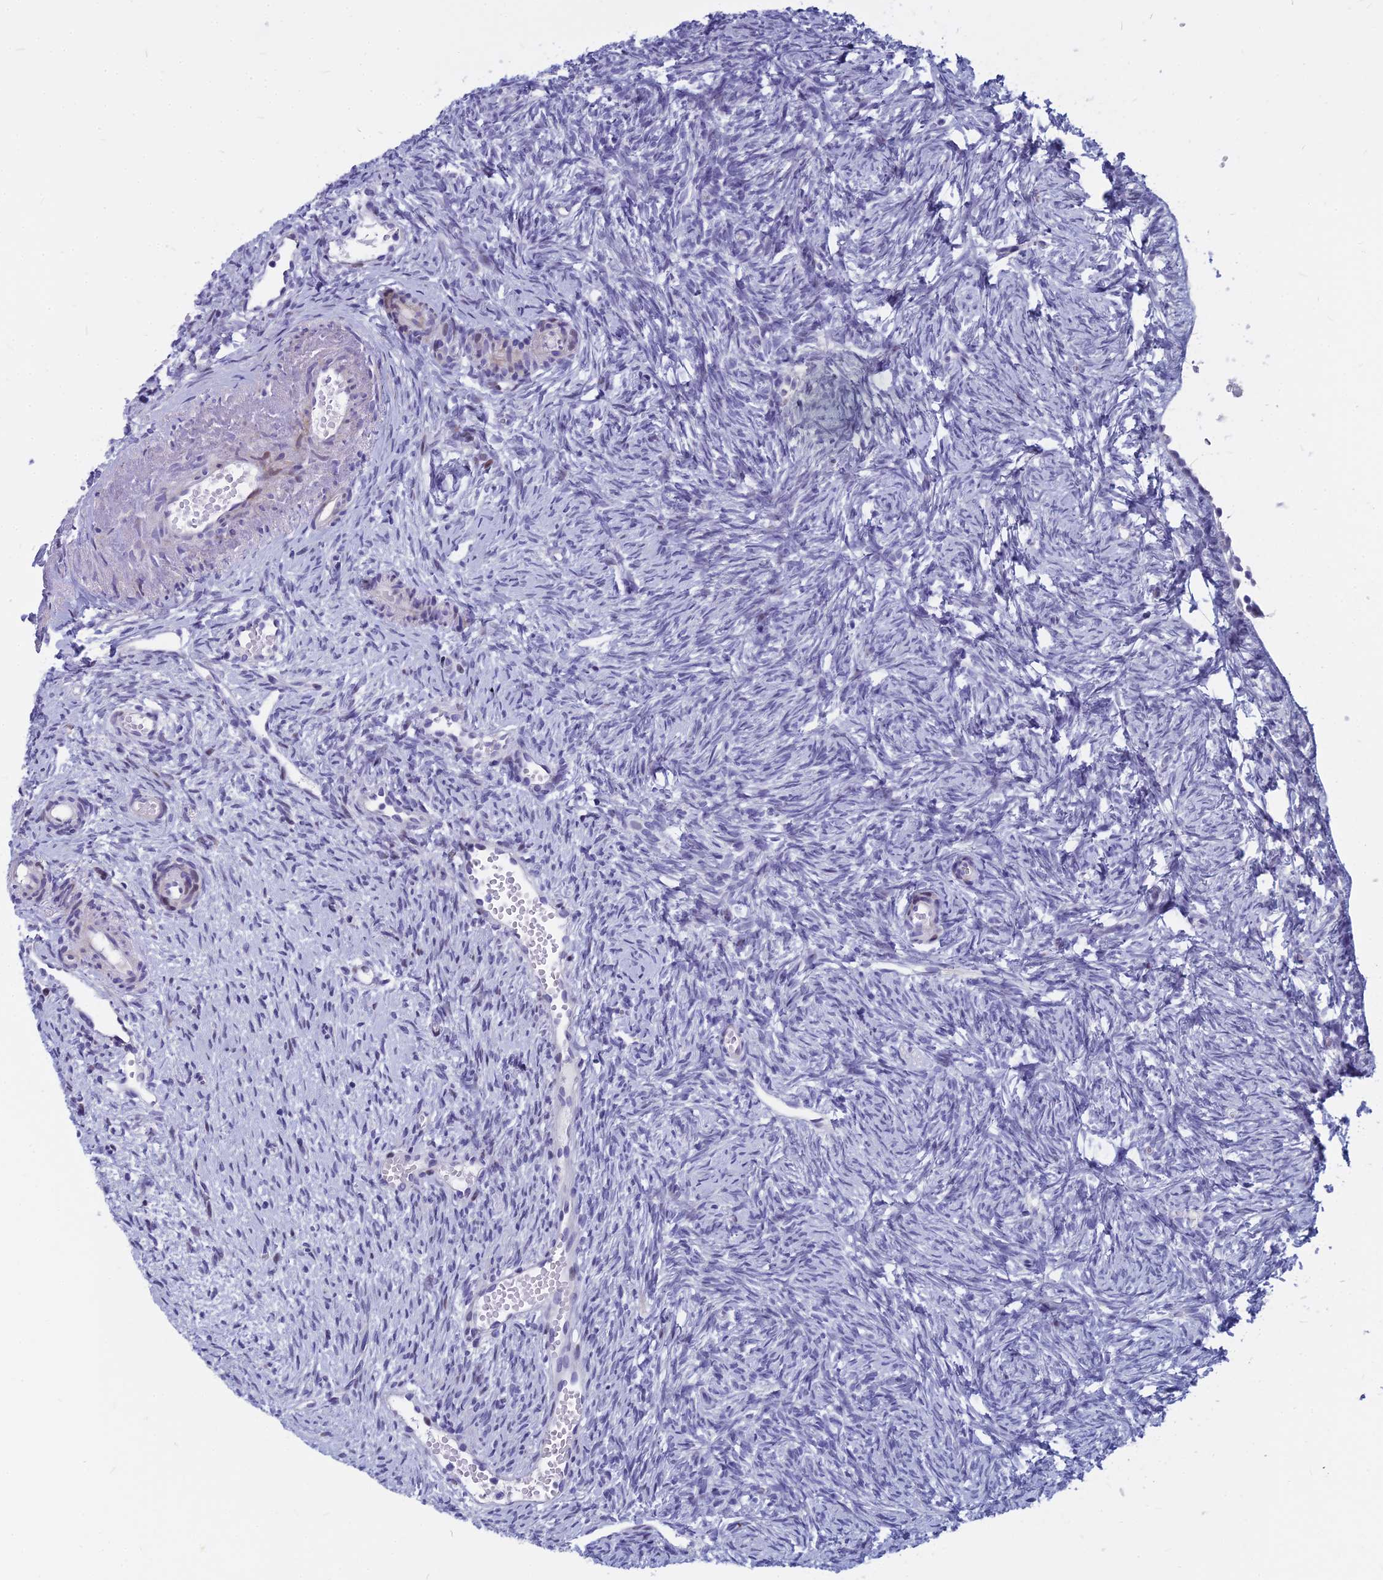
{"staining": {"intensity": "negative", "quantity": "none", "location": "none"}, "tissue": "ovary", "cell_type": "Follicle cells", "image_type": "normal", "snomed": [{"axis": "morphology", "description": "Normal tissue, NOS"}, {"axis": "topography", "description": "Ovary"}], "caption": "Immunohistochemistry (IHC) histopathology image of normal human ovary stained for a protein (brown), which reveals no positivity in follicle cells.", "gene": "MYBPC2", "patient": {"sex": "female", "age": 51}}